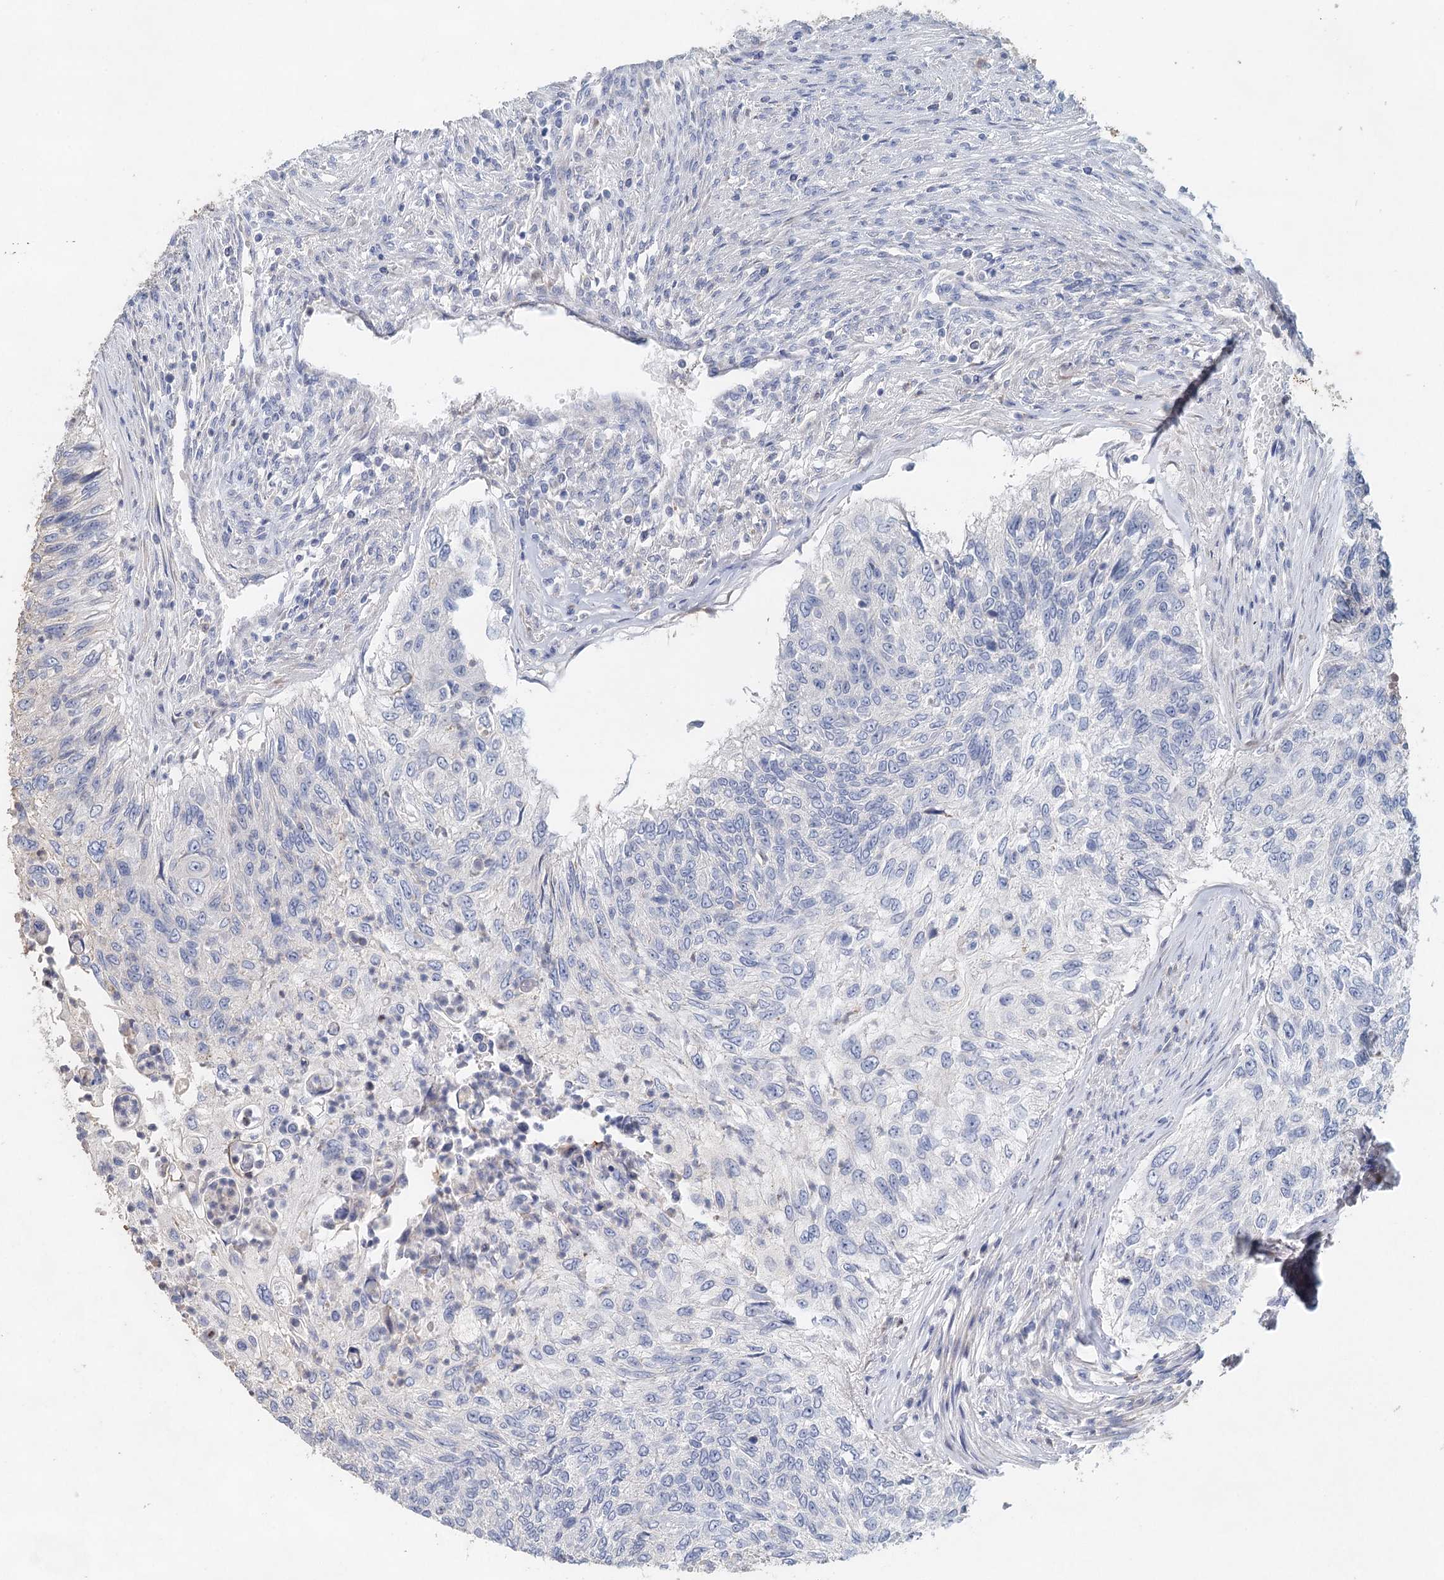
{"staining": {"intensity": "negative", "quantity": "none", "location": "none"}, "tissue": "urothelial cancer", "cell_type": "Tumor cells", "image_type": "cancer", "snomed": [{"axis": "morphology", "description": "Urothelial carcinoma, High grade"}, {"axis": "topography", "description": "Urinary bladder"}], "caption": "High magnification brightfield microscopy of urothelial cancer stained with DAB (brown) and counterstained with hematoxylin (blue): tumor cells show no significant expression.", "gene": "MYL6B", "patient": {"sex": "female", "age": 60}}